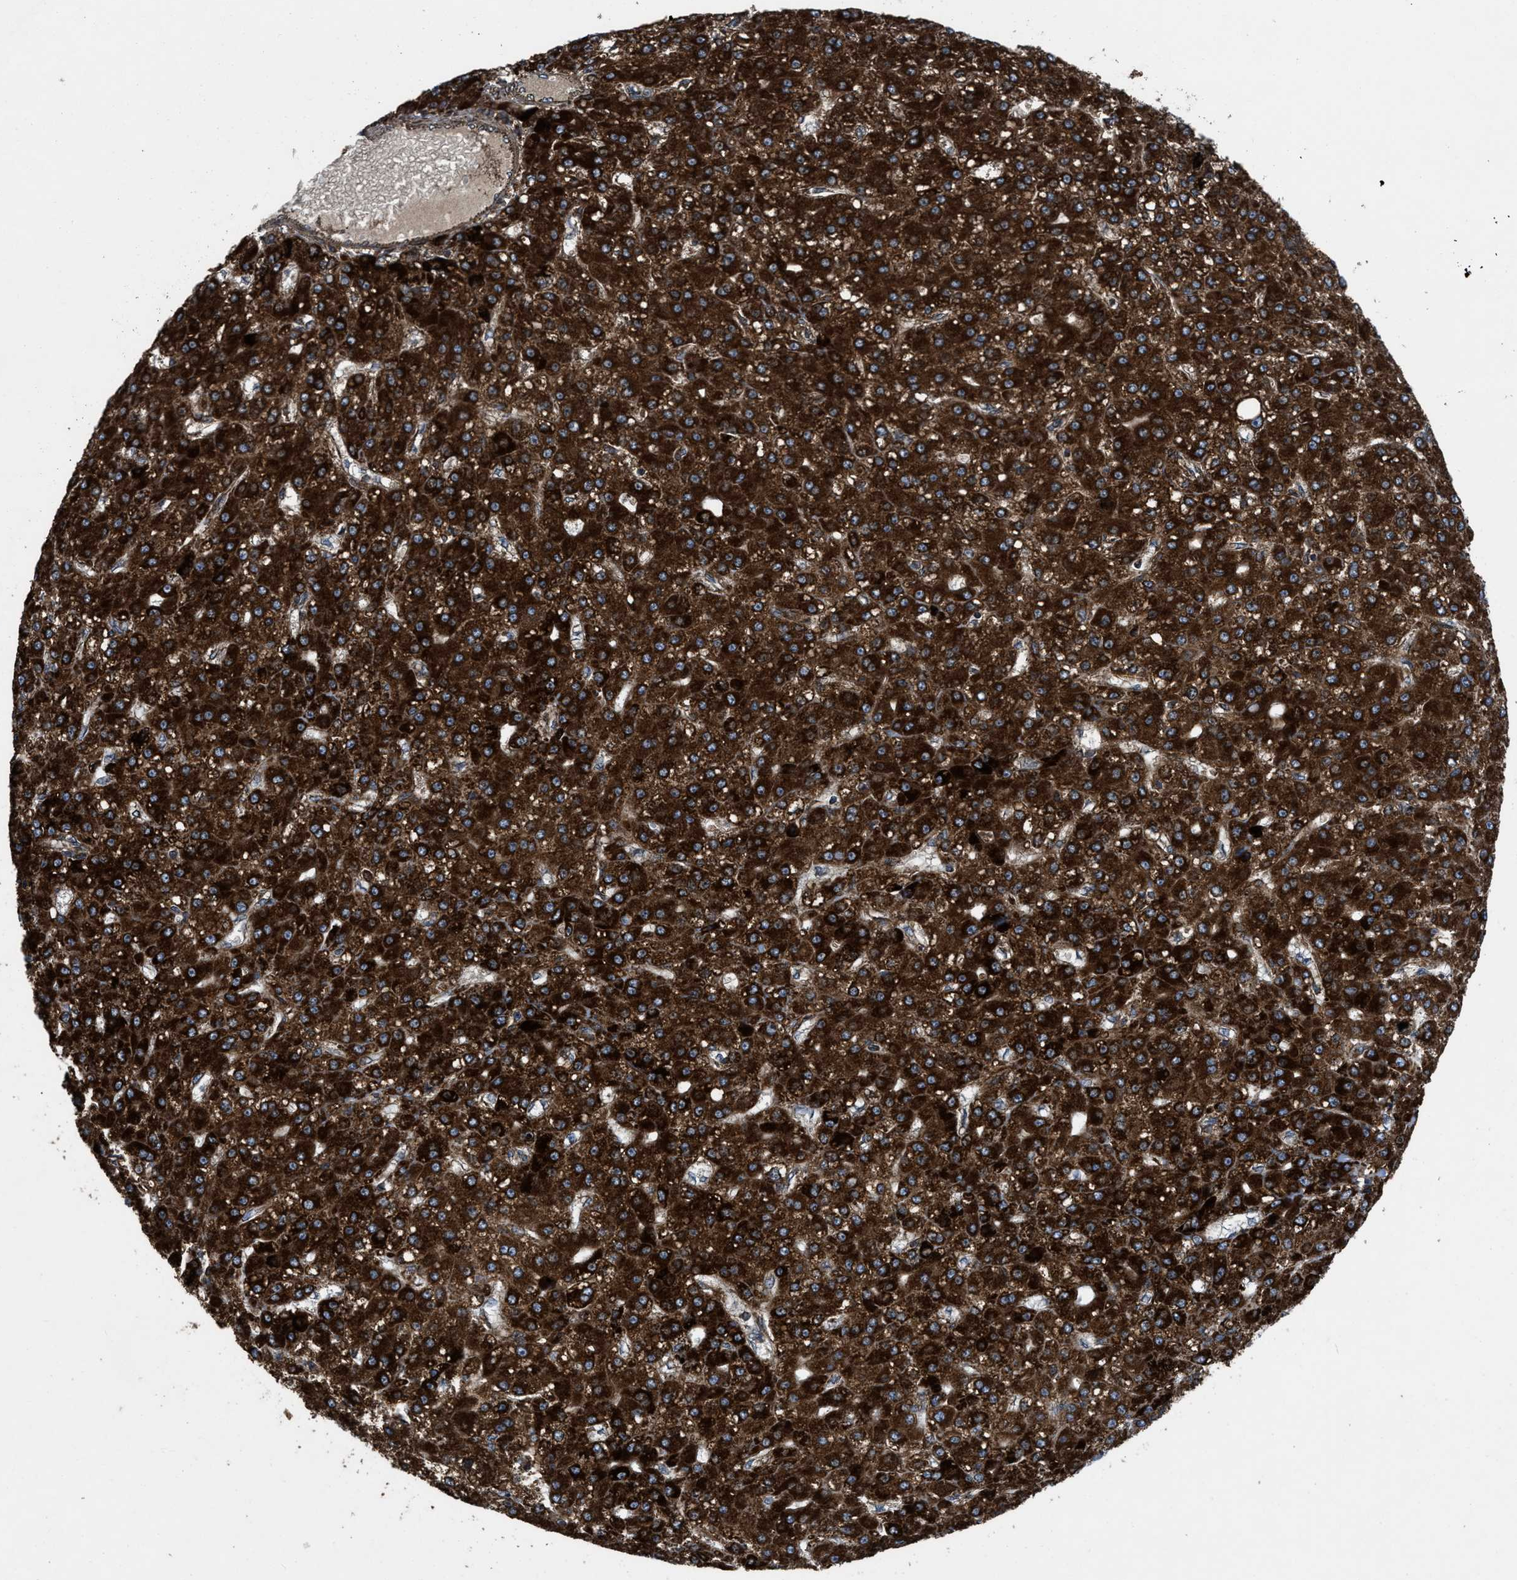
{"staining": {"intensity": "strong", "quantity": ">75%", "location": "cytoplasmic/membranous"}, "tissue": "liver cancer", "cell_type": "Tumor cells", "image_type": "cancer", "snomed": [{"axis": "morphology", "description": "Carcinoma, Hepatocellular, NOS"}, {"axis": "topography", "description": "Liver"}], "caption": "This photomicrograph reveals immunohistochemistry (IHC) staining of human hepatocellular carcinoma (liver), with high strong cytoplasmic/membranous staining in approximately >75% of tumor cells.", "gene": "PER3", "patient": {"sex": "male", "age": 67}}